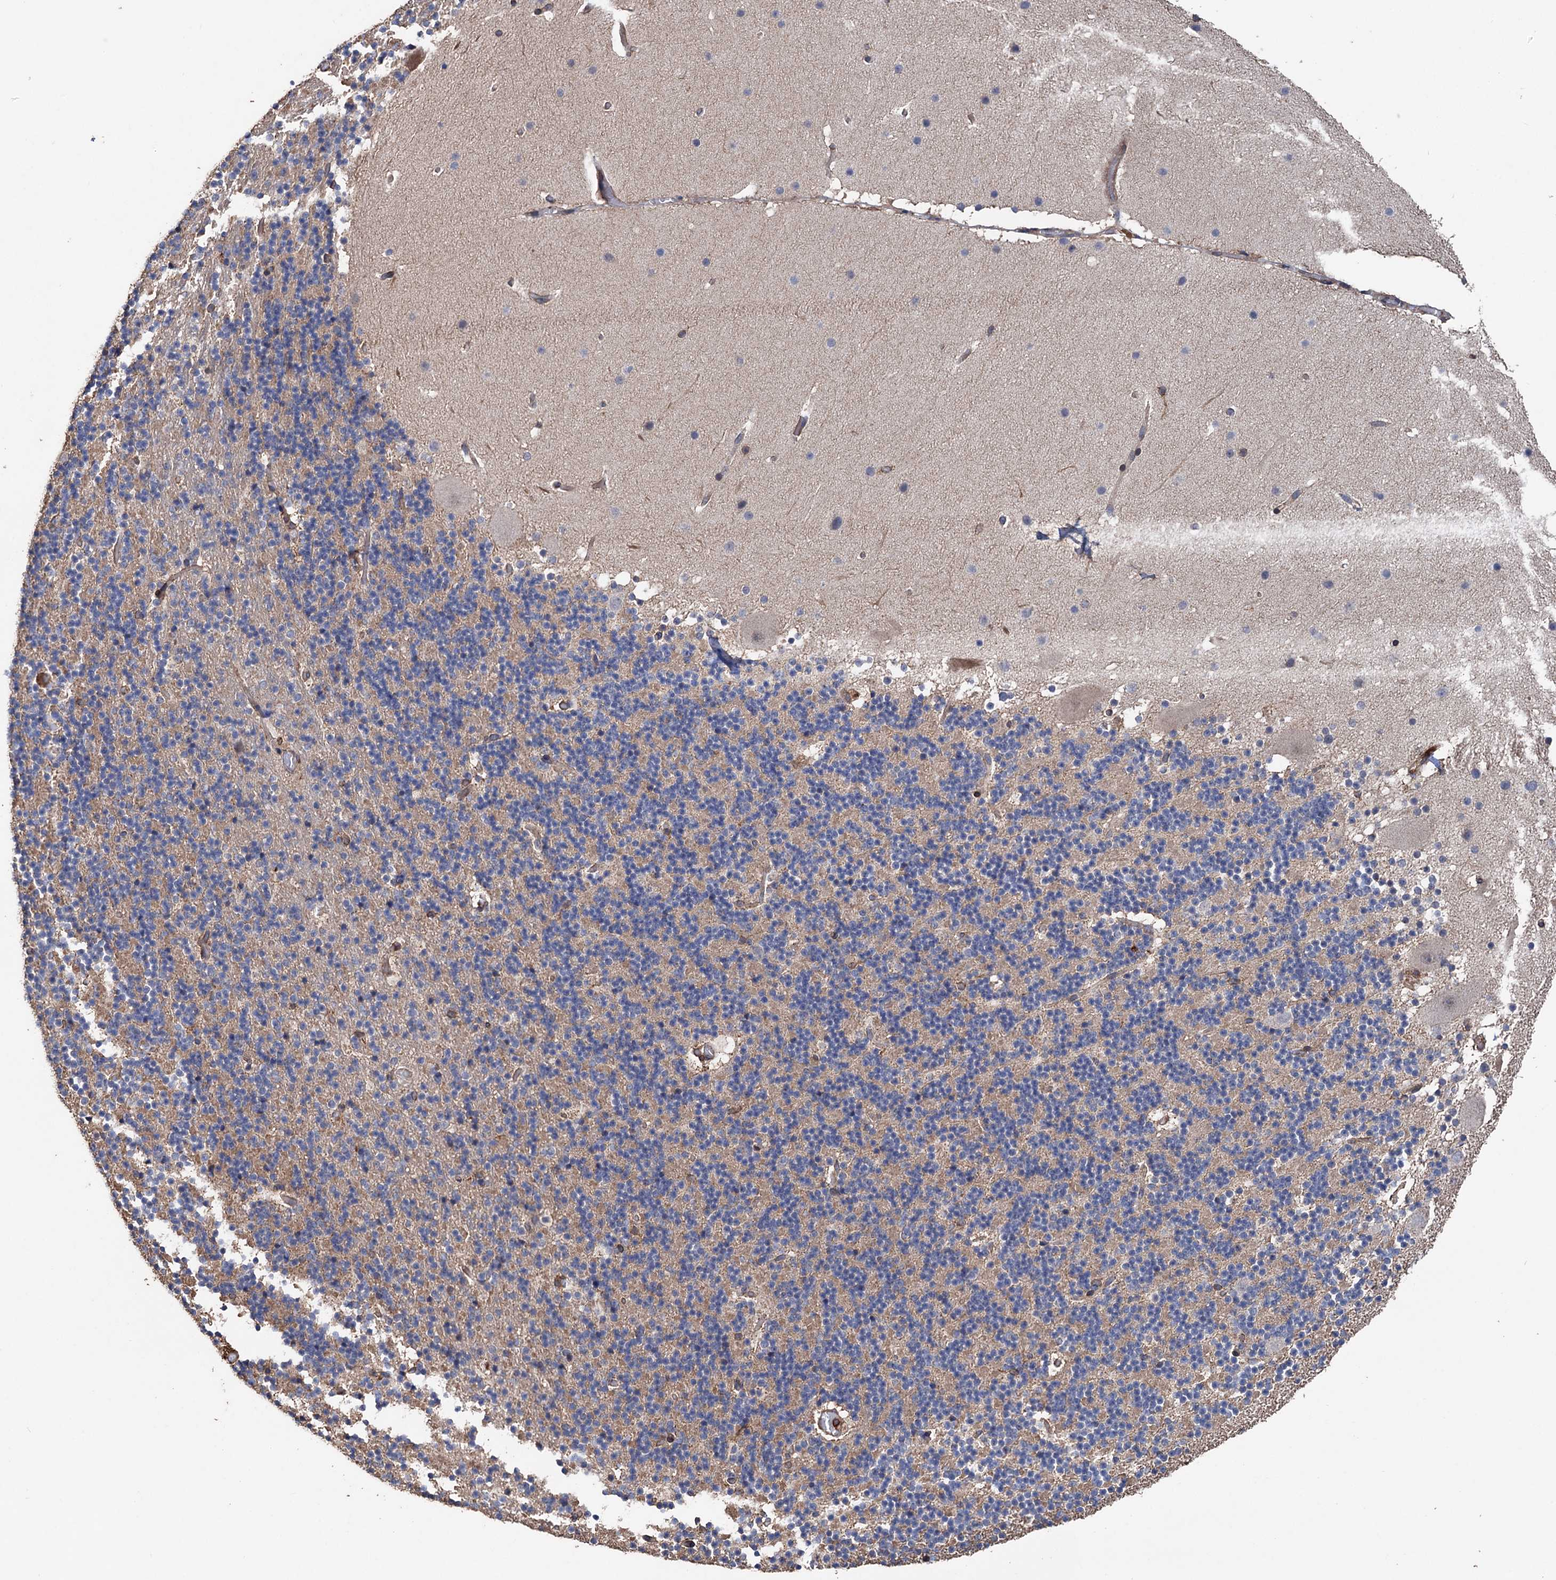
{"staining": {"intensity": "negative", "quantity": "none", "location": "none"}, "tissue": "cerebellum", "cell_type": "Cells in granular layer", "image_type": "normal", "snomed": [{"axis": "morphology", "description": "Normal tissue, NOS"}, {"axis": "topography", "description": "Cerebellum"}], "caption": "The immunohistochemistry photomicrograph has no significant expression in cells in granular layer of cerebellum.", "gene": "STING1", "patient": {"sex": "male", "age": 57}}